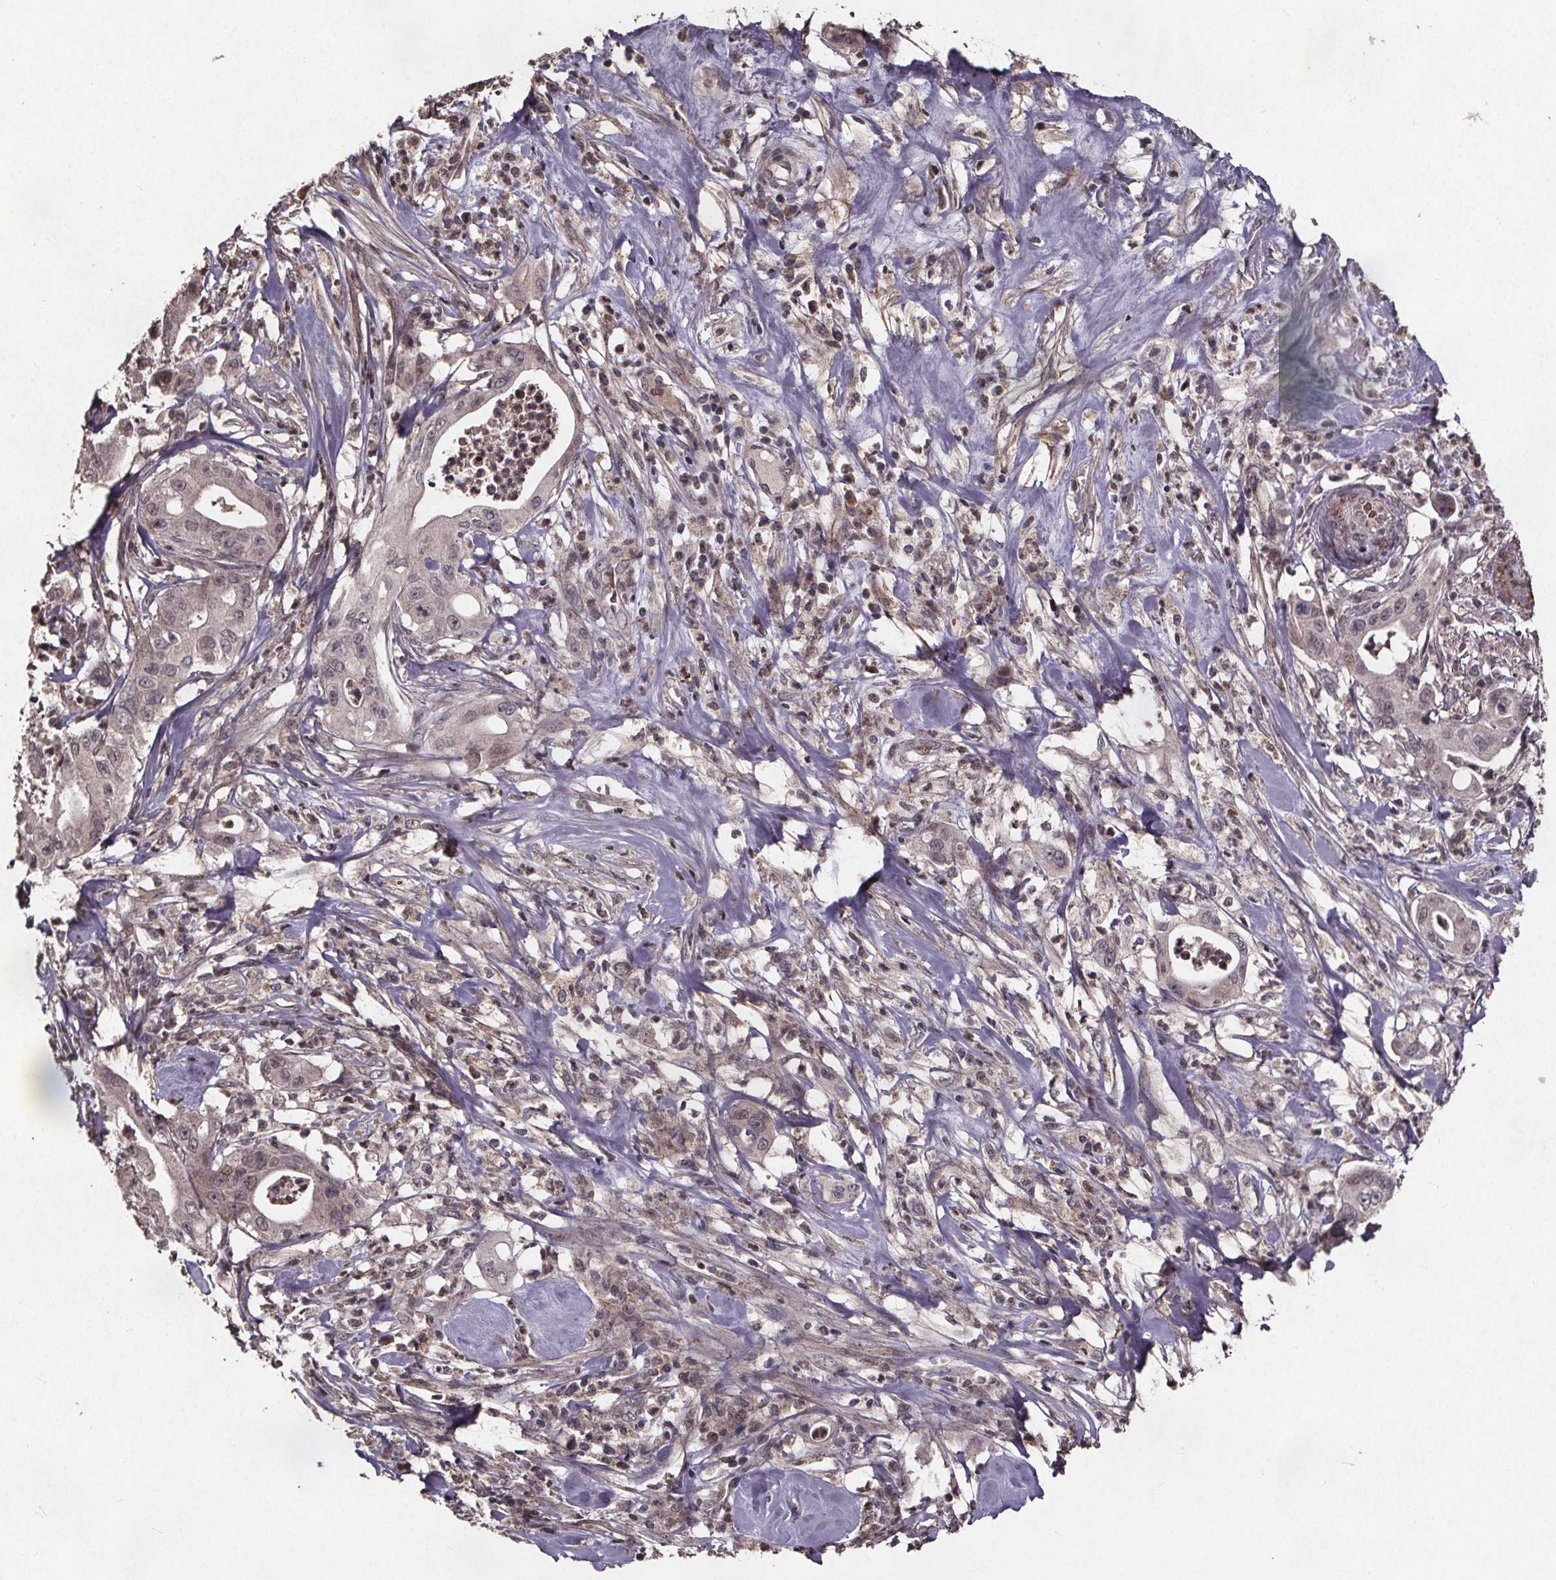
{"staining": {"intensity": "weak", "quantity": "<25%", "location": "cytoplasmic/membranous,nuclear"}, "tissue": "pancreatic cancer", "cell_type": "Tumor cells", "image_type": "cancer", "snomed": [{"axis": "morphology", "description": "Adenocarcinoma, NOS"}, {"axis": "topography", "description": "Pancreas"}], "caption": "Protein analysis of adenocarcinoma (pancreatic) displays no significant staining in tumor cells.", "gene": "GPX3", "patient": {"sex": "male", "age": 71}}